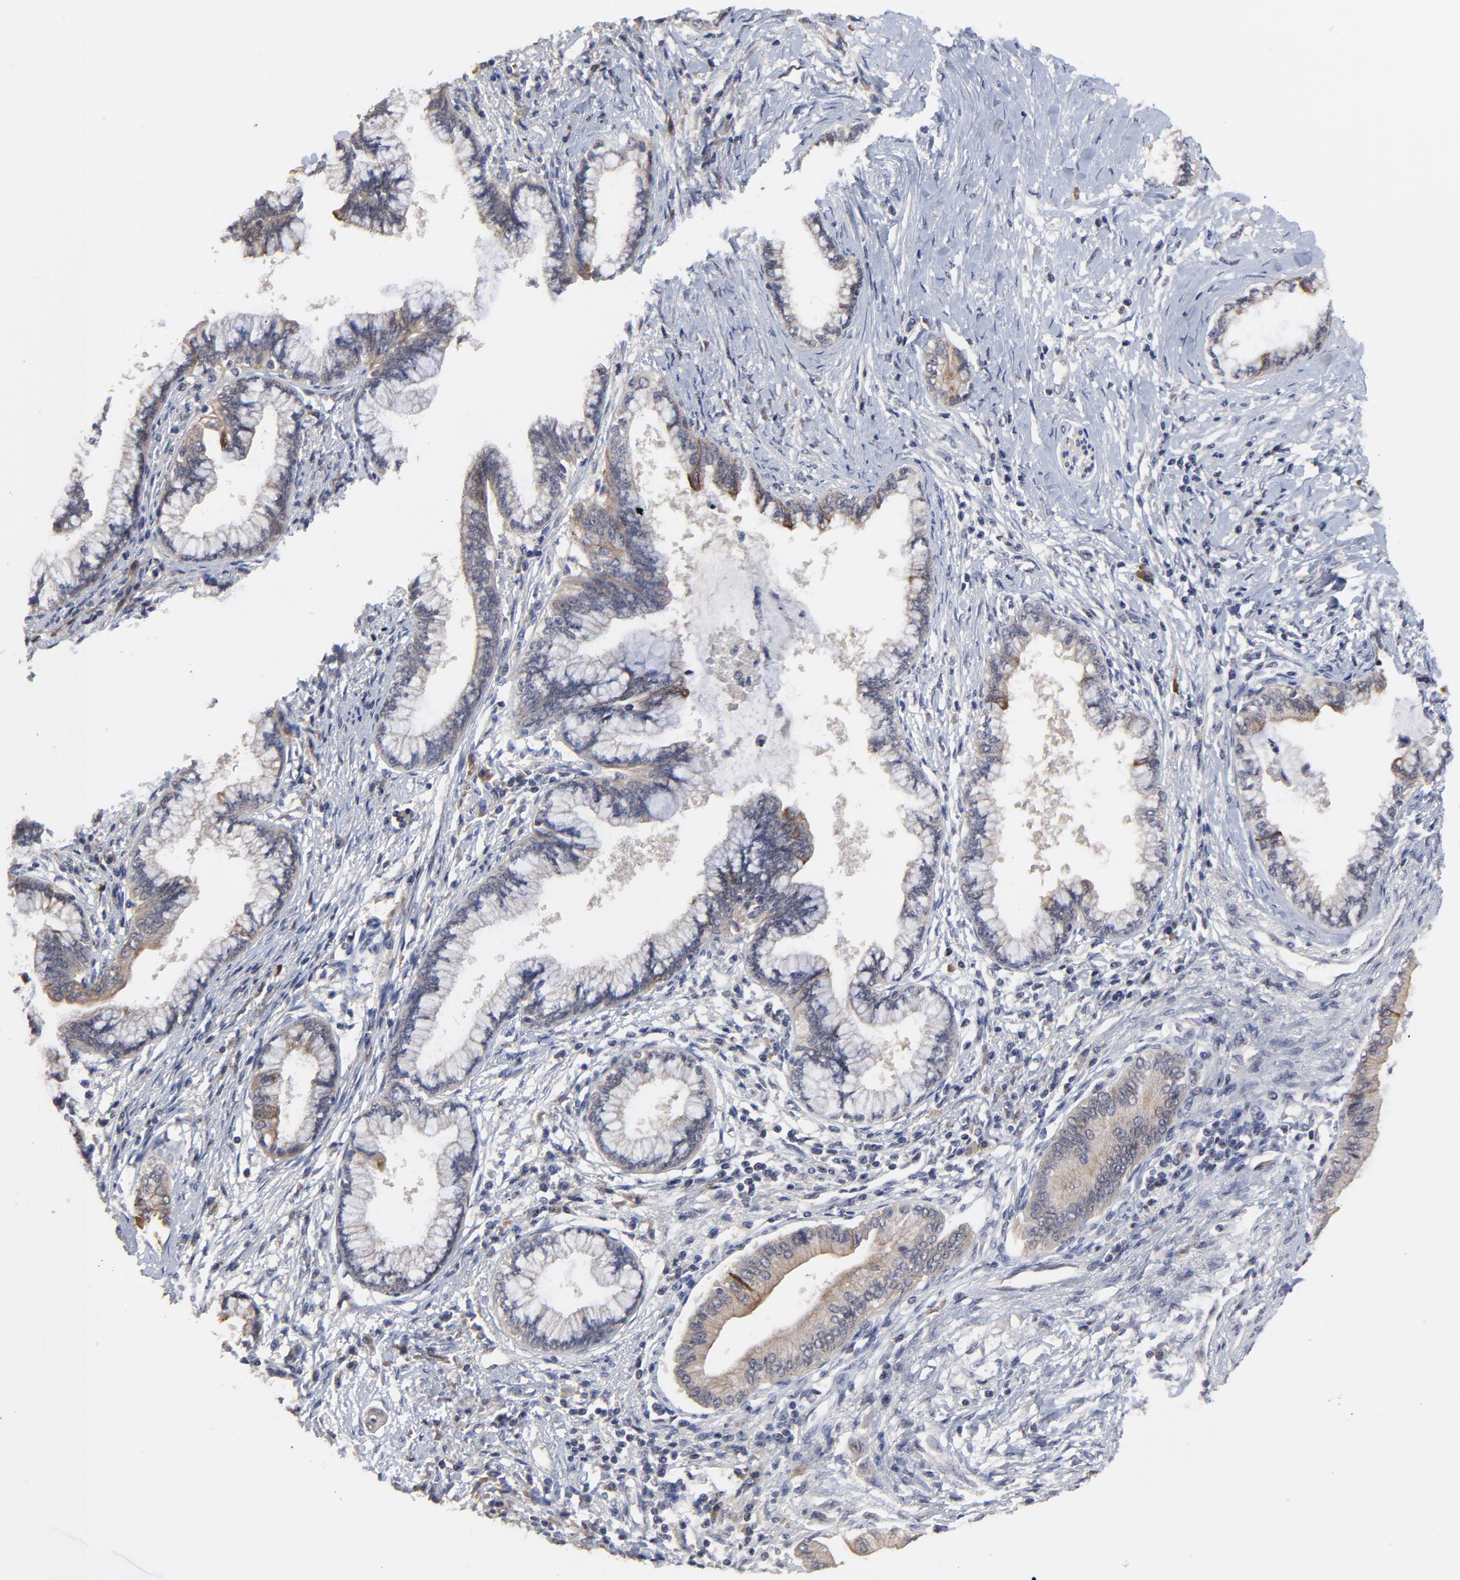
{"staining": {"intensity": "weak", "quantity": "<25%", "location": "cytoplasmic/membranous"}, "tissue": "pancreatic cancer", "cell_type": "Tumor cells", "image_type": "cancer", "snomed": [{"axis": "morphology", "description": "Adenocarcinoma, NOS"}, {"axis": "topography", "description": "Pancreas"}], "caption": "Immunohistochemical staining of human pancreatic cancer (adenocarcinoma) reveals no significant staining in tumor cells. (DAB IHC visualized using brightfield microscopy, high magnification).", "gene": "FAM199X", "patient": {"sex": "female", "age": 64}}